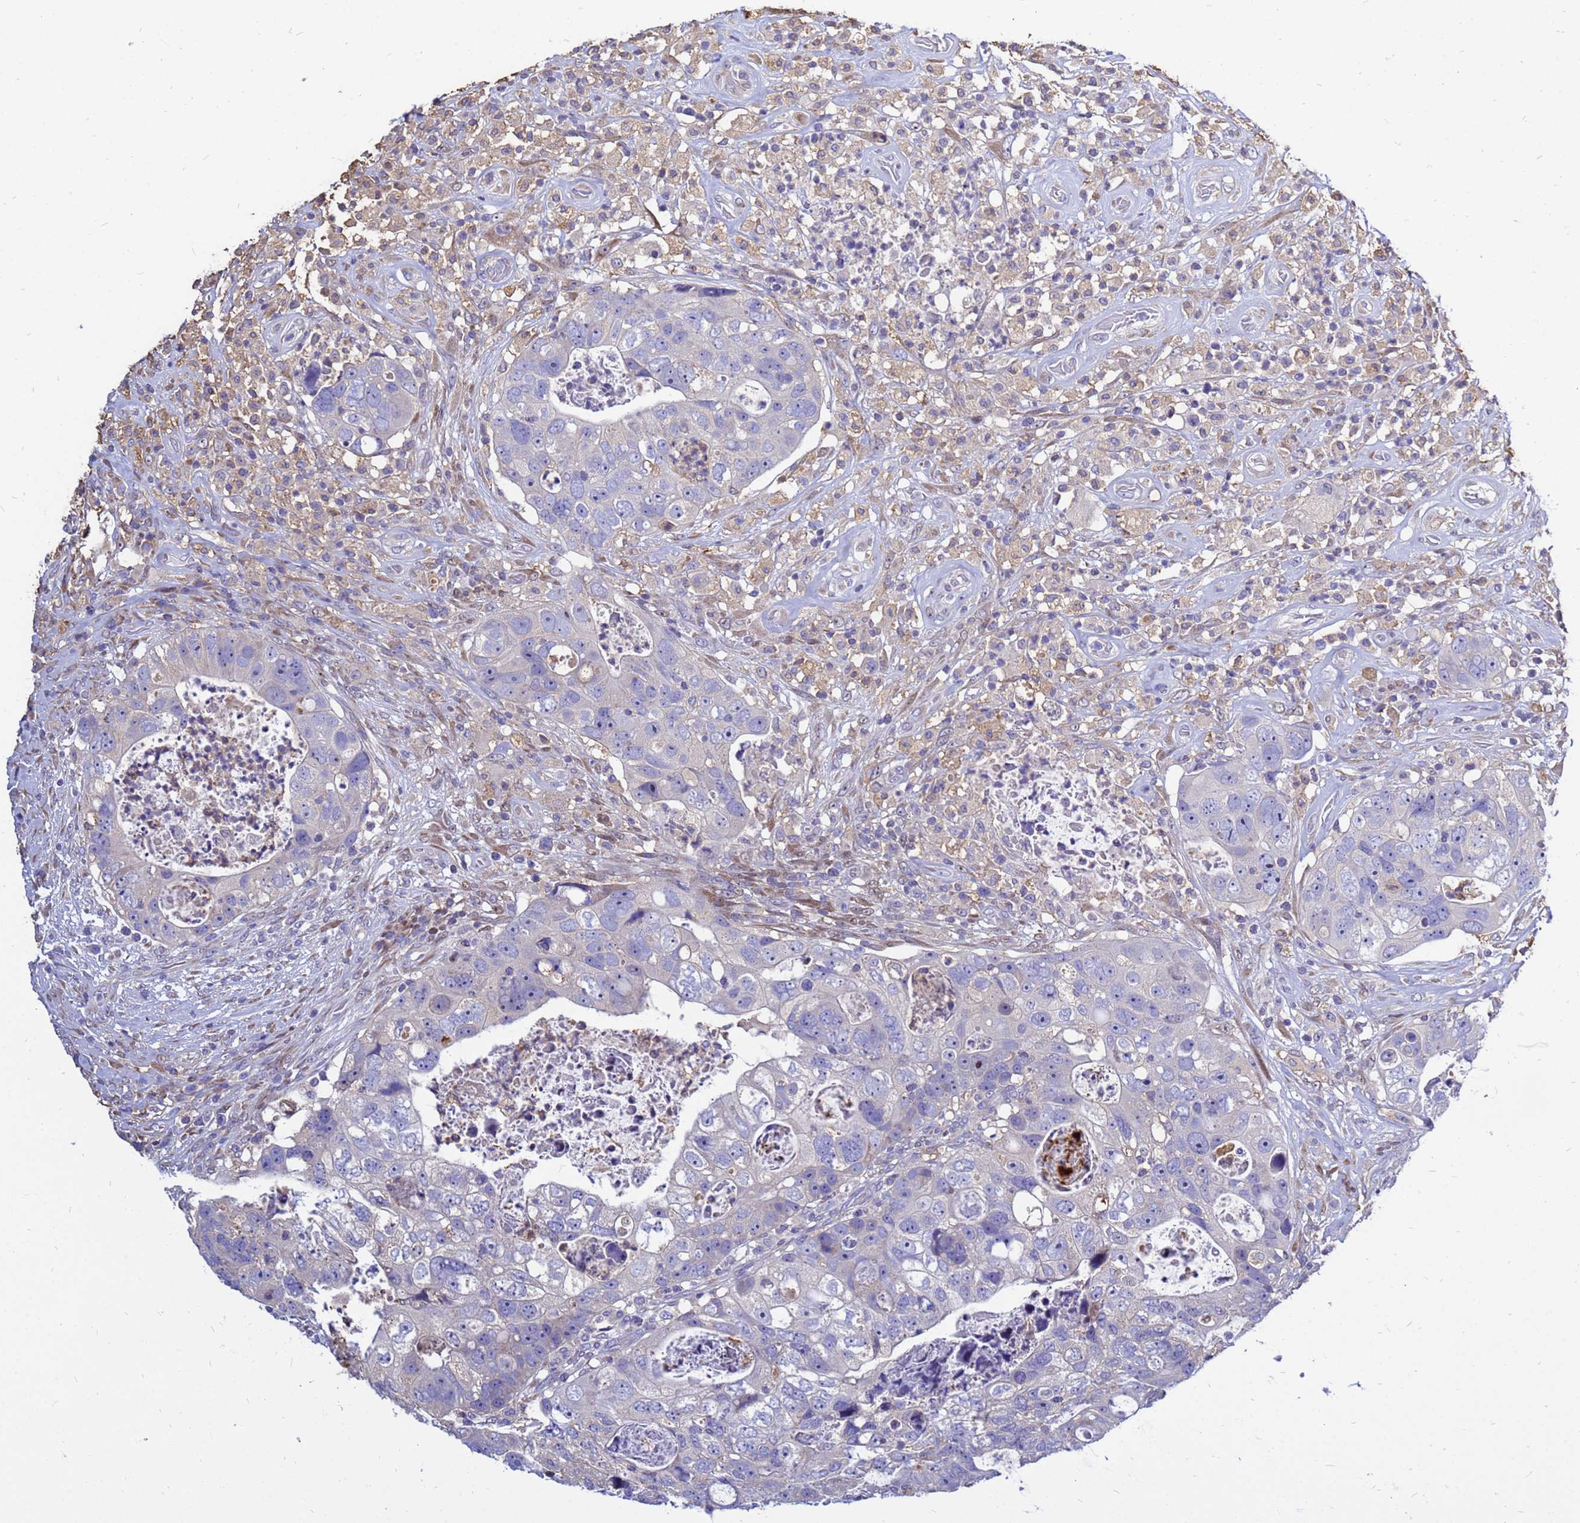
{"staining": {"intensity": "negative", "quantity": "none", "location": "none"}, "tissue": "colorectal cancer", "cell_type": "Tumor cells", "image_type": "cancer", "snomed": [{"axis": "morphology", "description": "Adenocarcinoma, NOS"}, {"axis": "topography", "description": "Rectum"}], "caption": "This is an immunohistochemistry histopathology image of colorectal cancer (adenocarcinoma). There is no positivity in tumor cells.", "gene": "MOB2", "patient": {"sex": "male", "age": 59}}